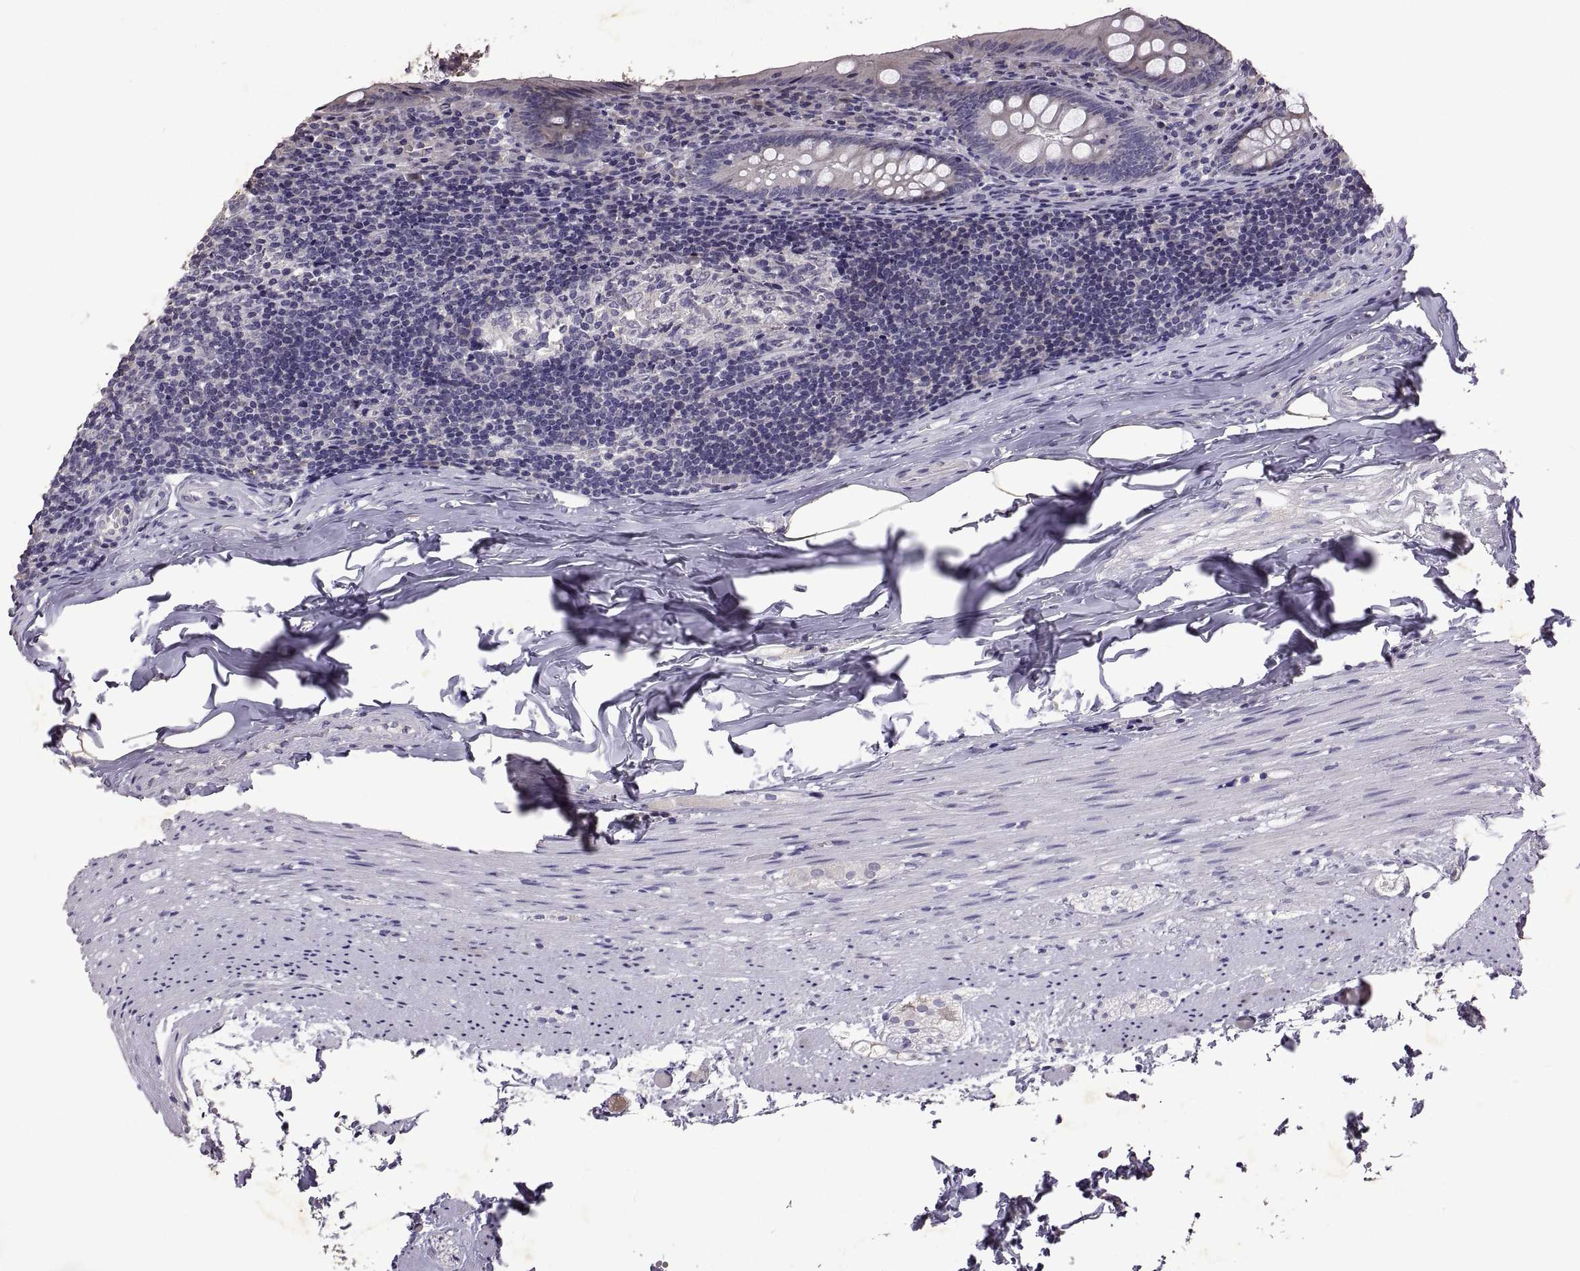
{"staining": {"intensity": "negative", "quantity": "none", "location": "none"}, "tissue": "appendix", "cell_type": "Glandular cells", "image_type": "normal", "snomed": [{"axis": "morphology", "description": "Normal tissue, NOS"}, {"axis": "topography", "description": "Appendix"}], "caption": "Immunohistochemistry (IHC) photomicrograph of normal appendix: appendix stained with DAB reveals no significant protein positivity in glandular cells.", "gene": "DEFB136", "patient": {"sex": "female", "age": 23}}